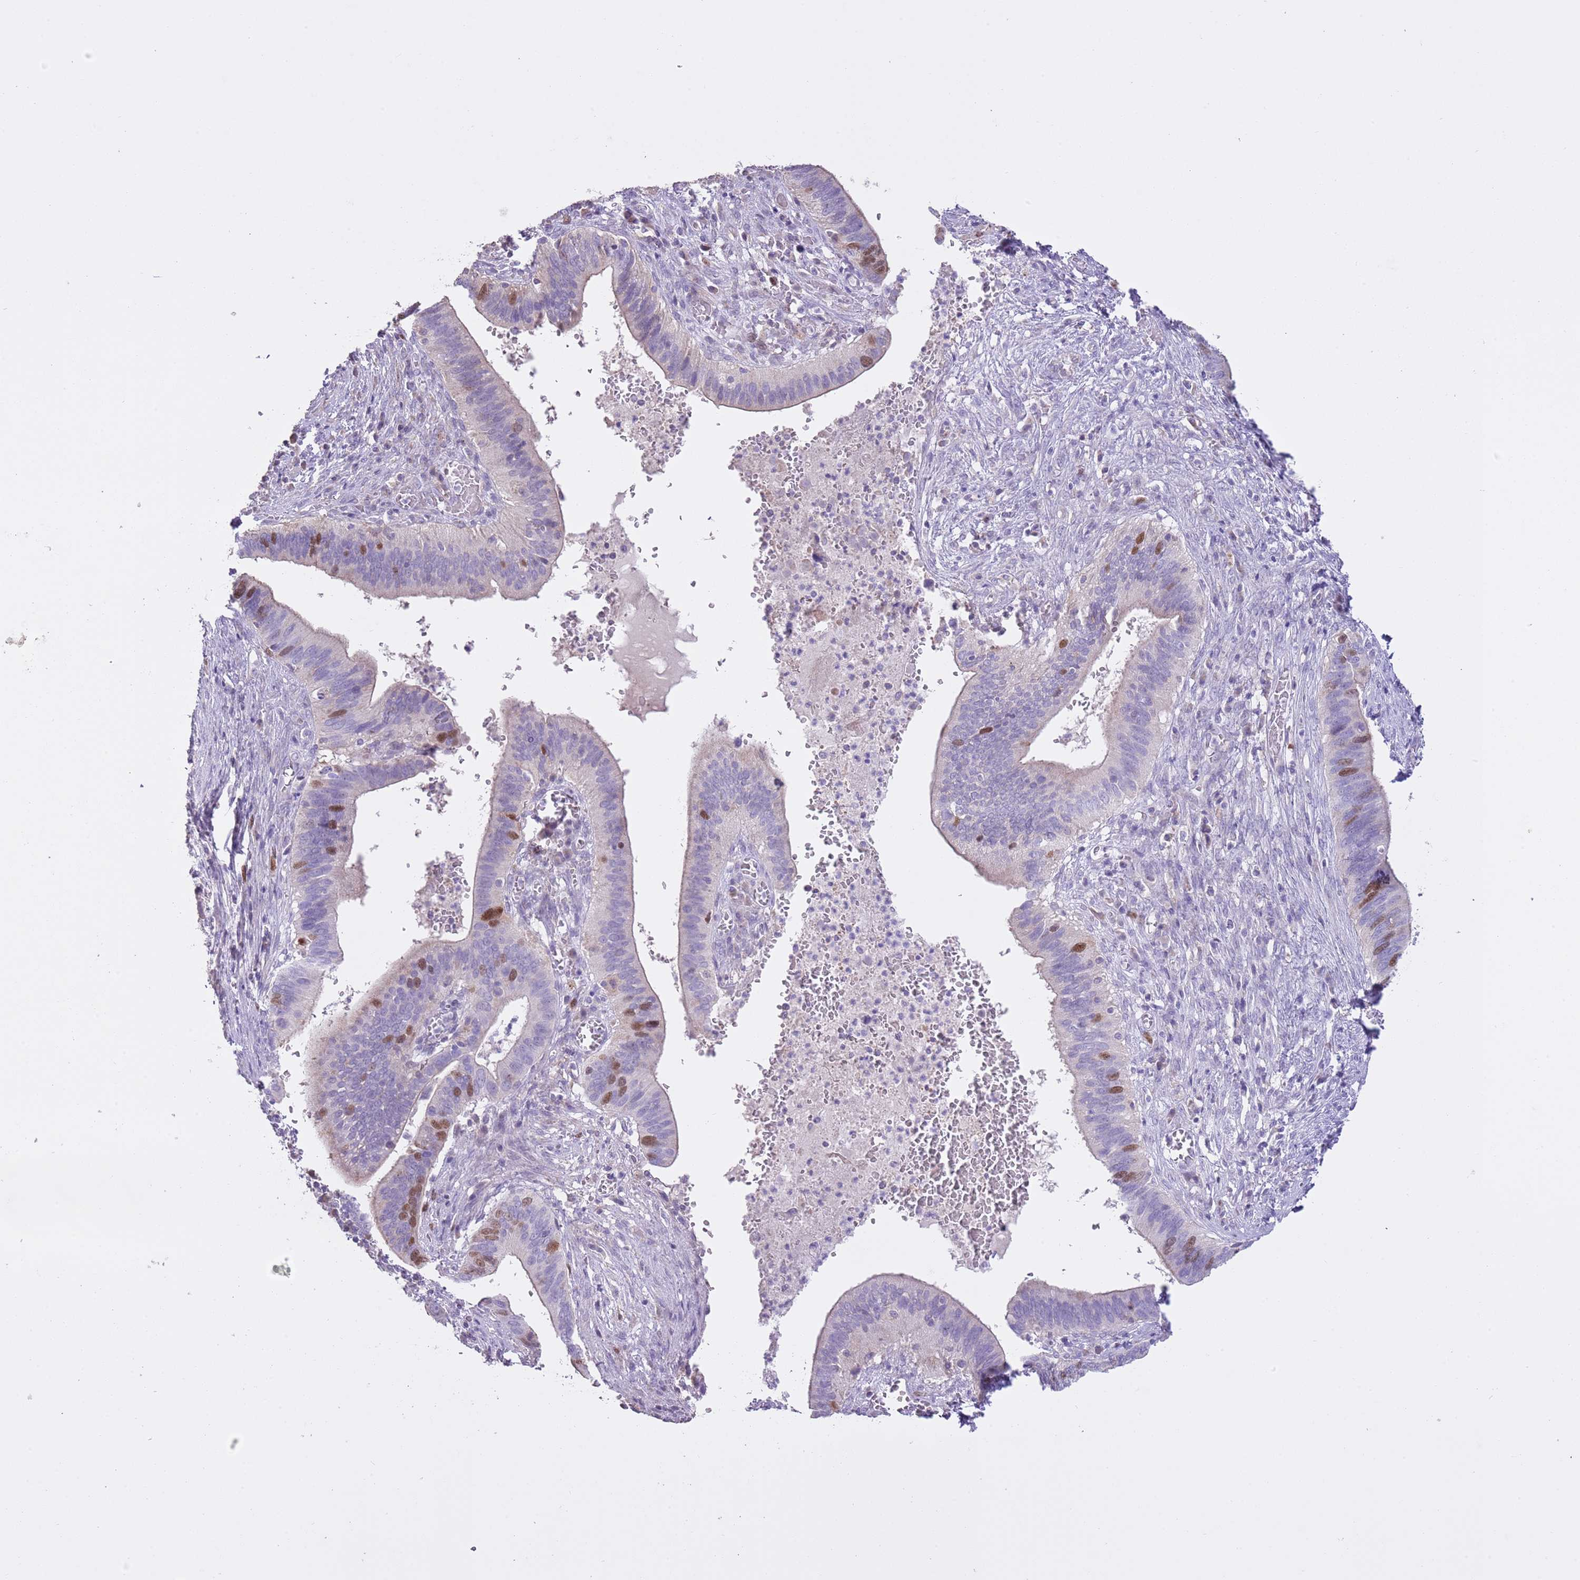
{"staining": {"intensity": "moderate", "quantity": "<25%", "location": "nuclear"}, "tissue": "cervical cancer", "cell_type": "Tumor cells", "image_type": "cancer", "snomed": [{"axis": "morphology", "description": "Adenocarcinoma, NOS"}, {"axis": "topography", "description": "Cervix"}], "caption": "A brown stain shows moderate nuclear staining of a protein in human cervical cancer (adenocarcinoma) tumor cells. Using DAB (3,3'-diaminobenzidine) (brown) and hematoxylin (blue) stains, captured at high magnification using brightfield microscopy.", "gene": "GMNN", "patient": {"sex": "female", "age": 42}}